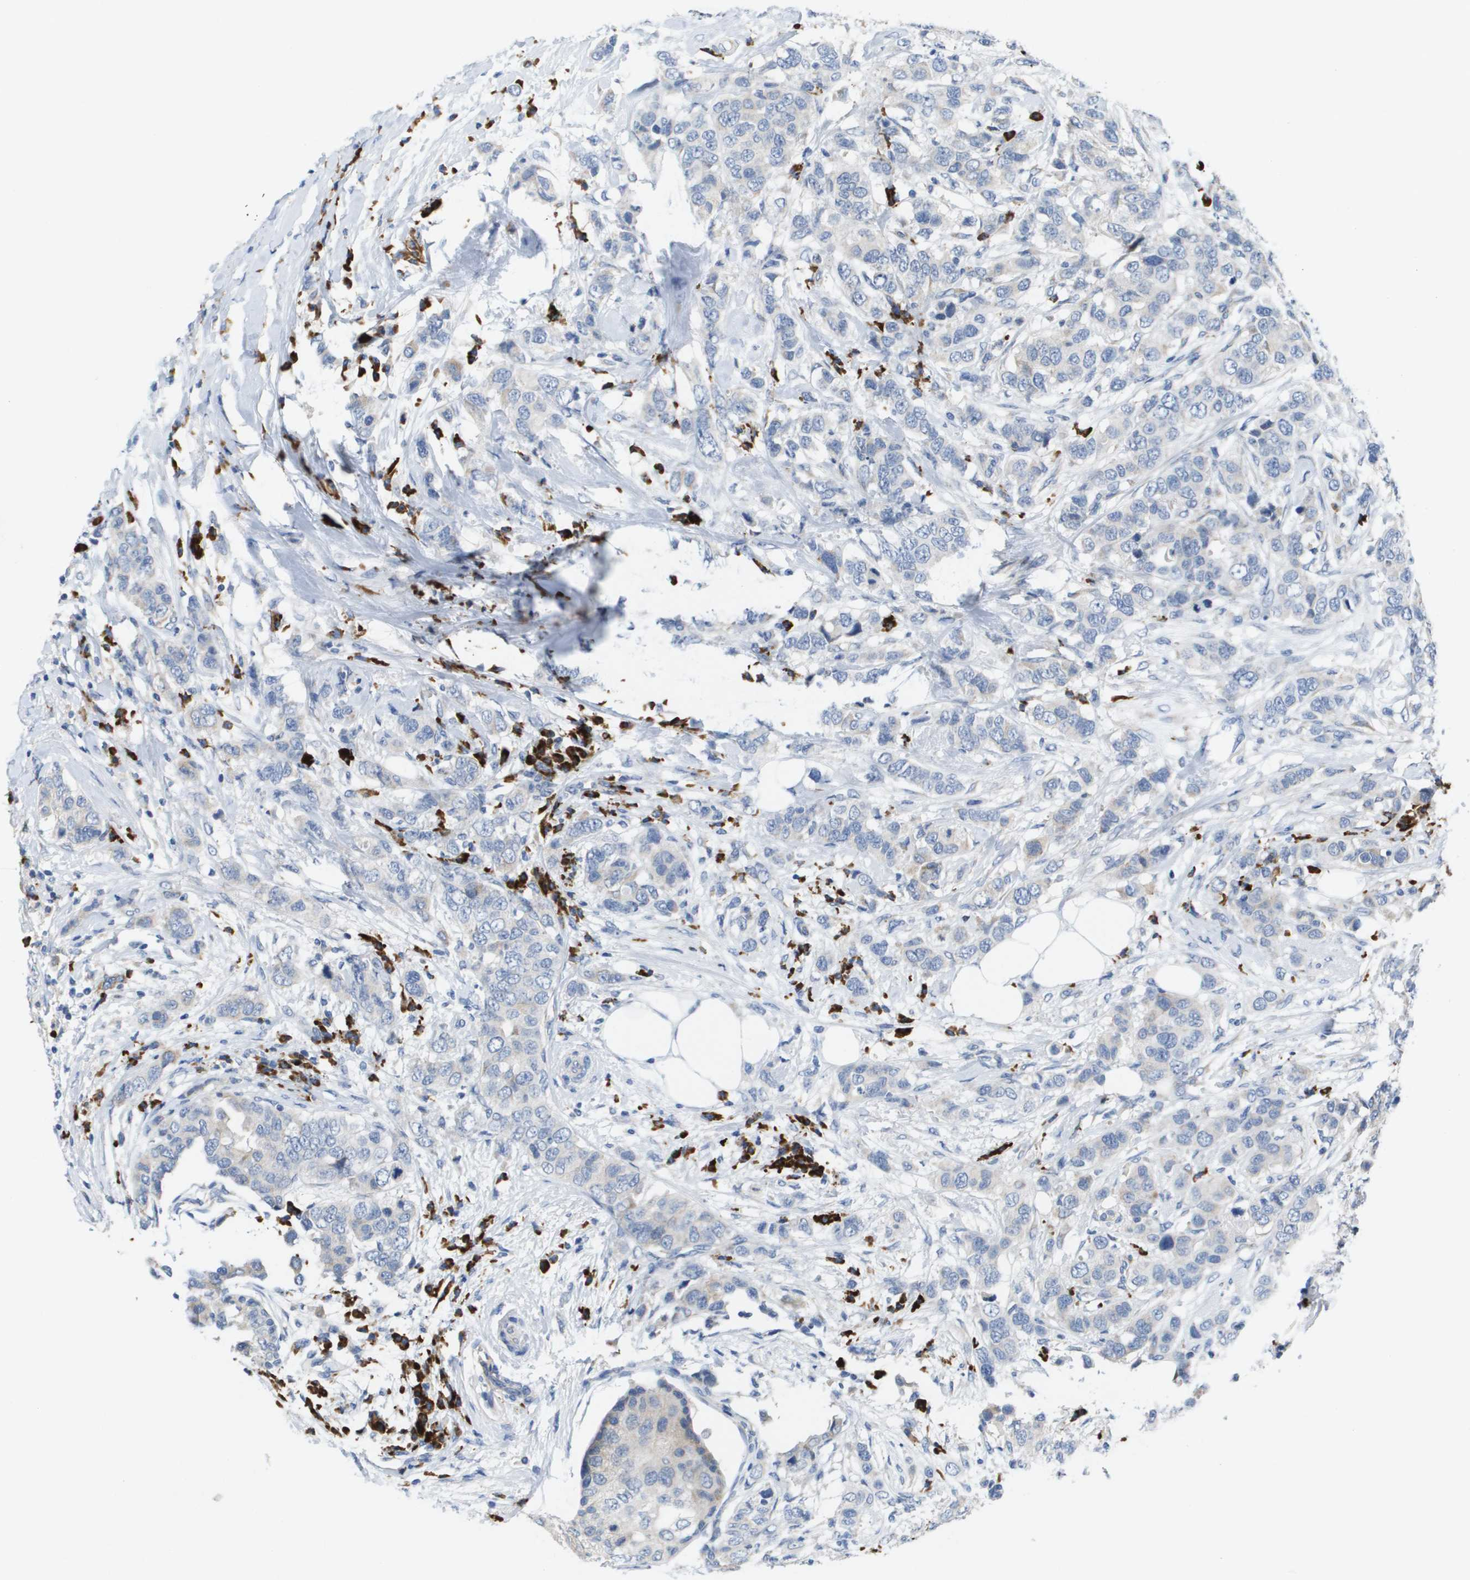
{"staining": {"intensity": "negative", "quantity": "none", "location": "none"}, "tissue": "breast cancer", "cell_type": "Tumor cells", "image_type": "cancer", "snomed": [{"axis": "morphology", "description": "Duct carcinoma"}, {"axis": "topography", "description": "Breast"}], "caption": "DAB immunohistochemical staining of human breast infiltrating ductal carcinoma reveals no significant positivity in tumor cells.", "gene": "CD3G", "patient": {"sex": "female", "age": 50}}